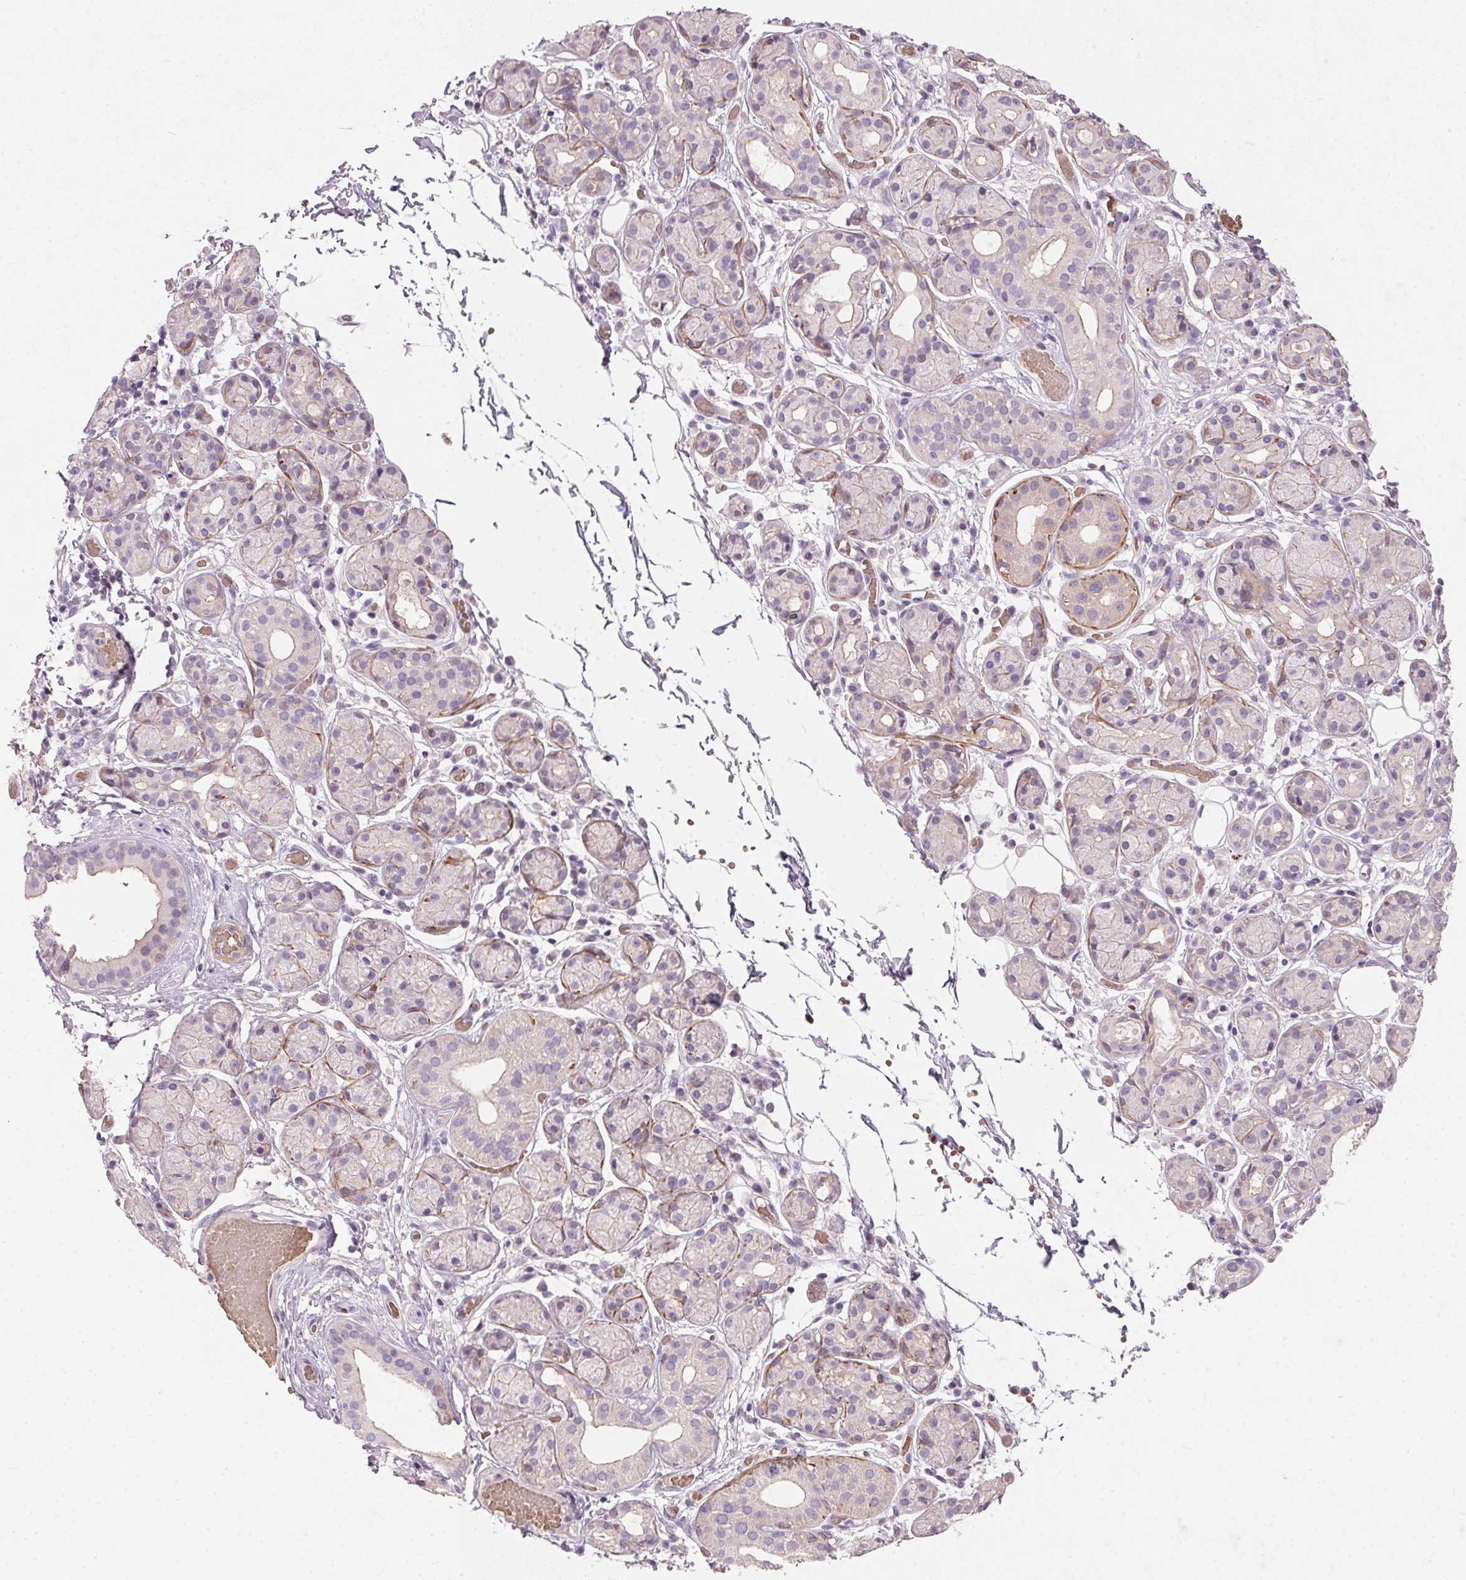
{"staining": {"intensity": "moderate", "quantity": "<25%", "location": "cytoplasmic/membranous"}, "tissue": "salivary gland", "cell_type": "Glandular cells", "image_type": "normal", "snomed": [{"axis": "morphology", "description": "Normal tissue, NOS"}, {"axis": "topography", "description": "Salivary gland"}, {"axis": "topography", "description": "Peripheral nerve tissue"}], "caption": "Glandular cells reveal moderate cytoplasmic/membranous staining in about <25% of cells in benign salivary gland. The protein of interest is shown in brown color, while the nuclei are stained blue.", "gene": "KCNK15", "patient": {"sex": "male", "age": 71}}